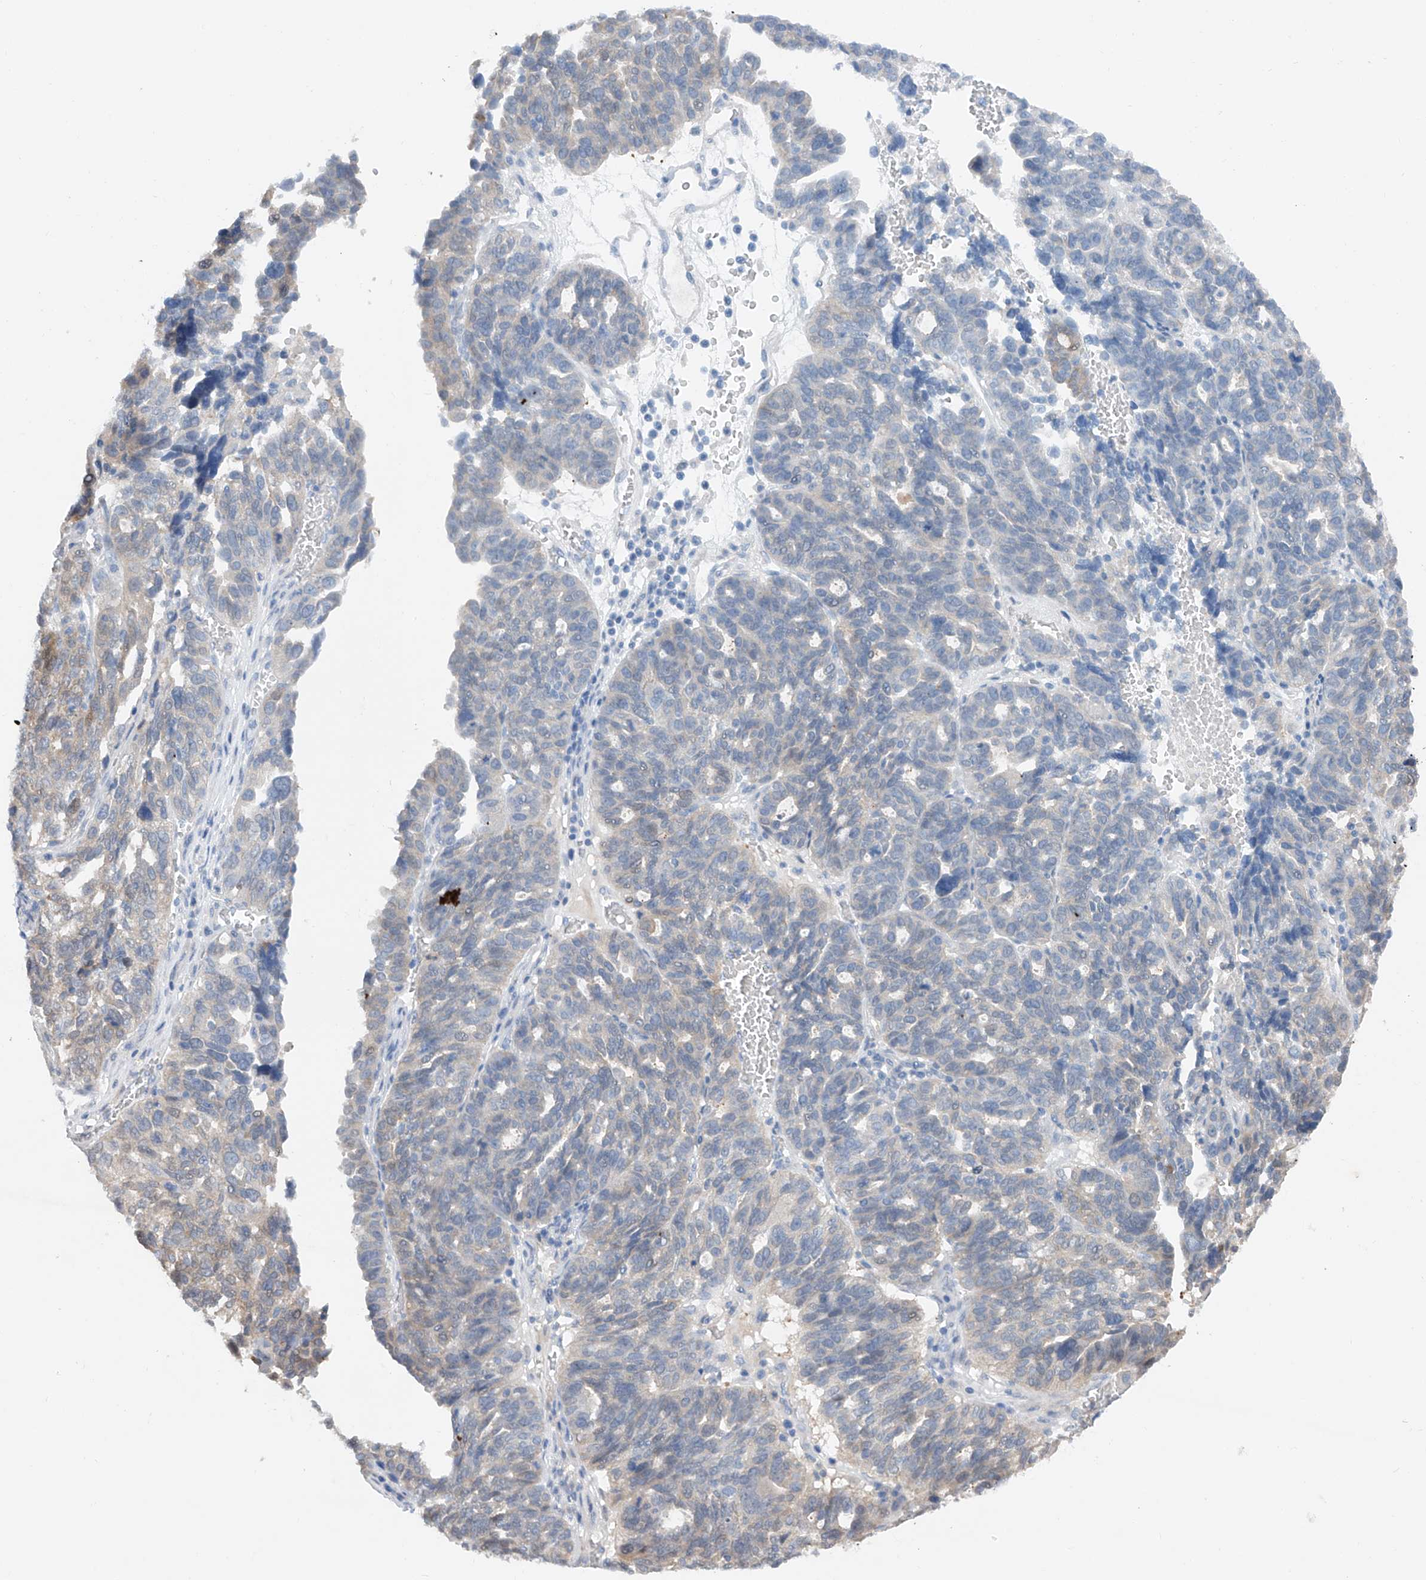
{"staining": {"intensity": "negative", "quantity": "none", "location": "none"}, "tissue": "ovarian cancer", "cell_type": "Tumor cells", "image_type": "cancer", "snomed": [{"axis": "morphology", "description": "Cystadenocarcinoma, serous, NOS"}, {"axis": "topography", "description": "Ovary"}], "caption": "High magnification brightfield microscopy of ovarian cancer (serous cystadenocarcinoma) stained with DAB (3,3'-diaminobenzidine) (brown) and counterstained with hematoxylin (blue): tumor cells show no significant staining.", "gene": "FUCA2", "patient": {"sex": "female", "age": 59}}